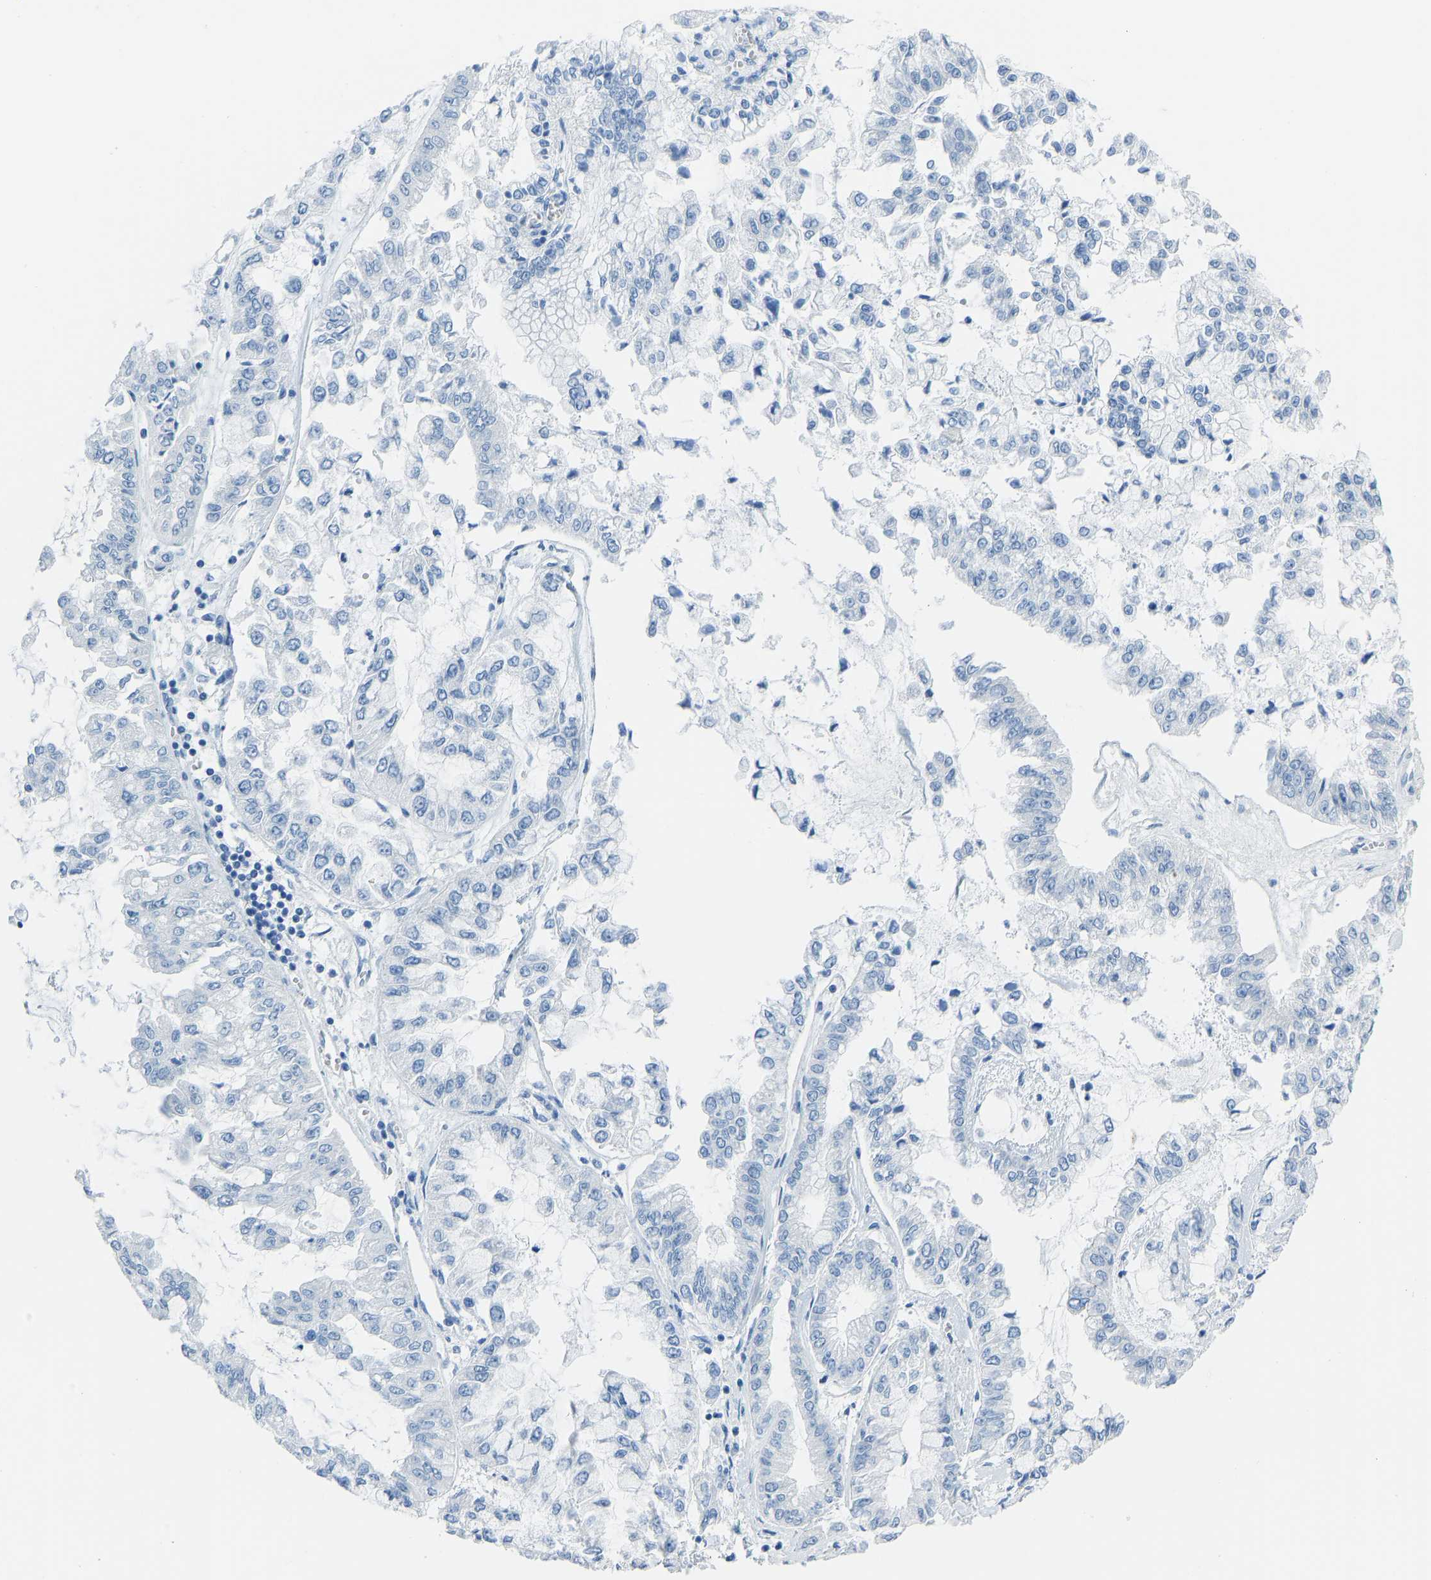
{"staining": {"intensity": "negative", "quantity": "none", "location": "none"}, "tissue": "liver cancer", "cell_type": "Tumor cells", "image_type": "cancer", "snomed": [{"axis": "morphology", "description": "Cholangiocarcinoma"}, {"axis": "topography", "description": "Liver"}], "caption": "This is an immunohistochemistry photomicrograph of human cholangiocarcinoma (liver). There is no staining in tumor cells.", "gene": "SERPINB3", "patient": {"sex": "female", "age": 79}}